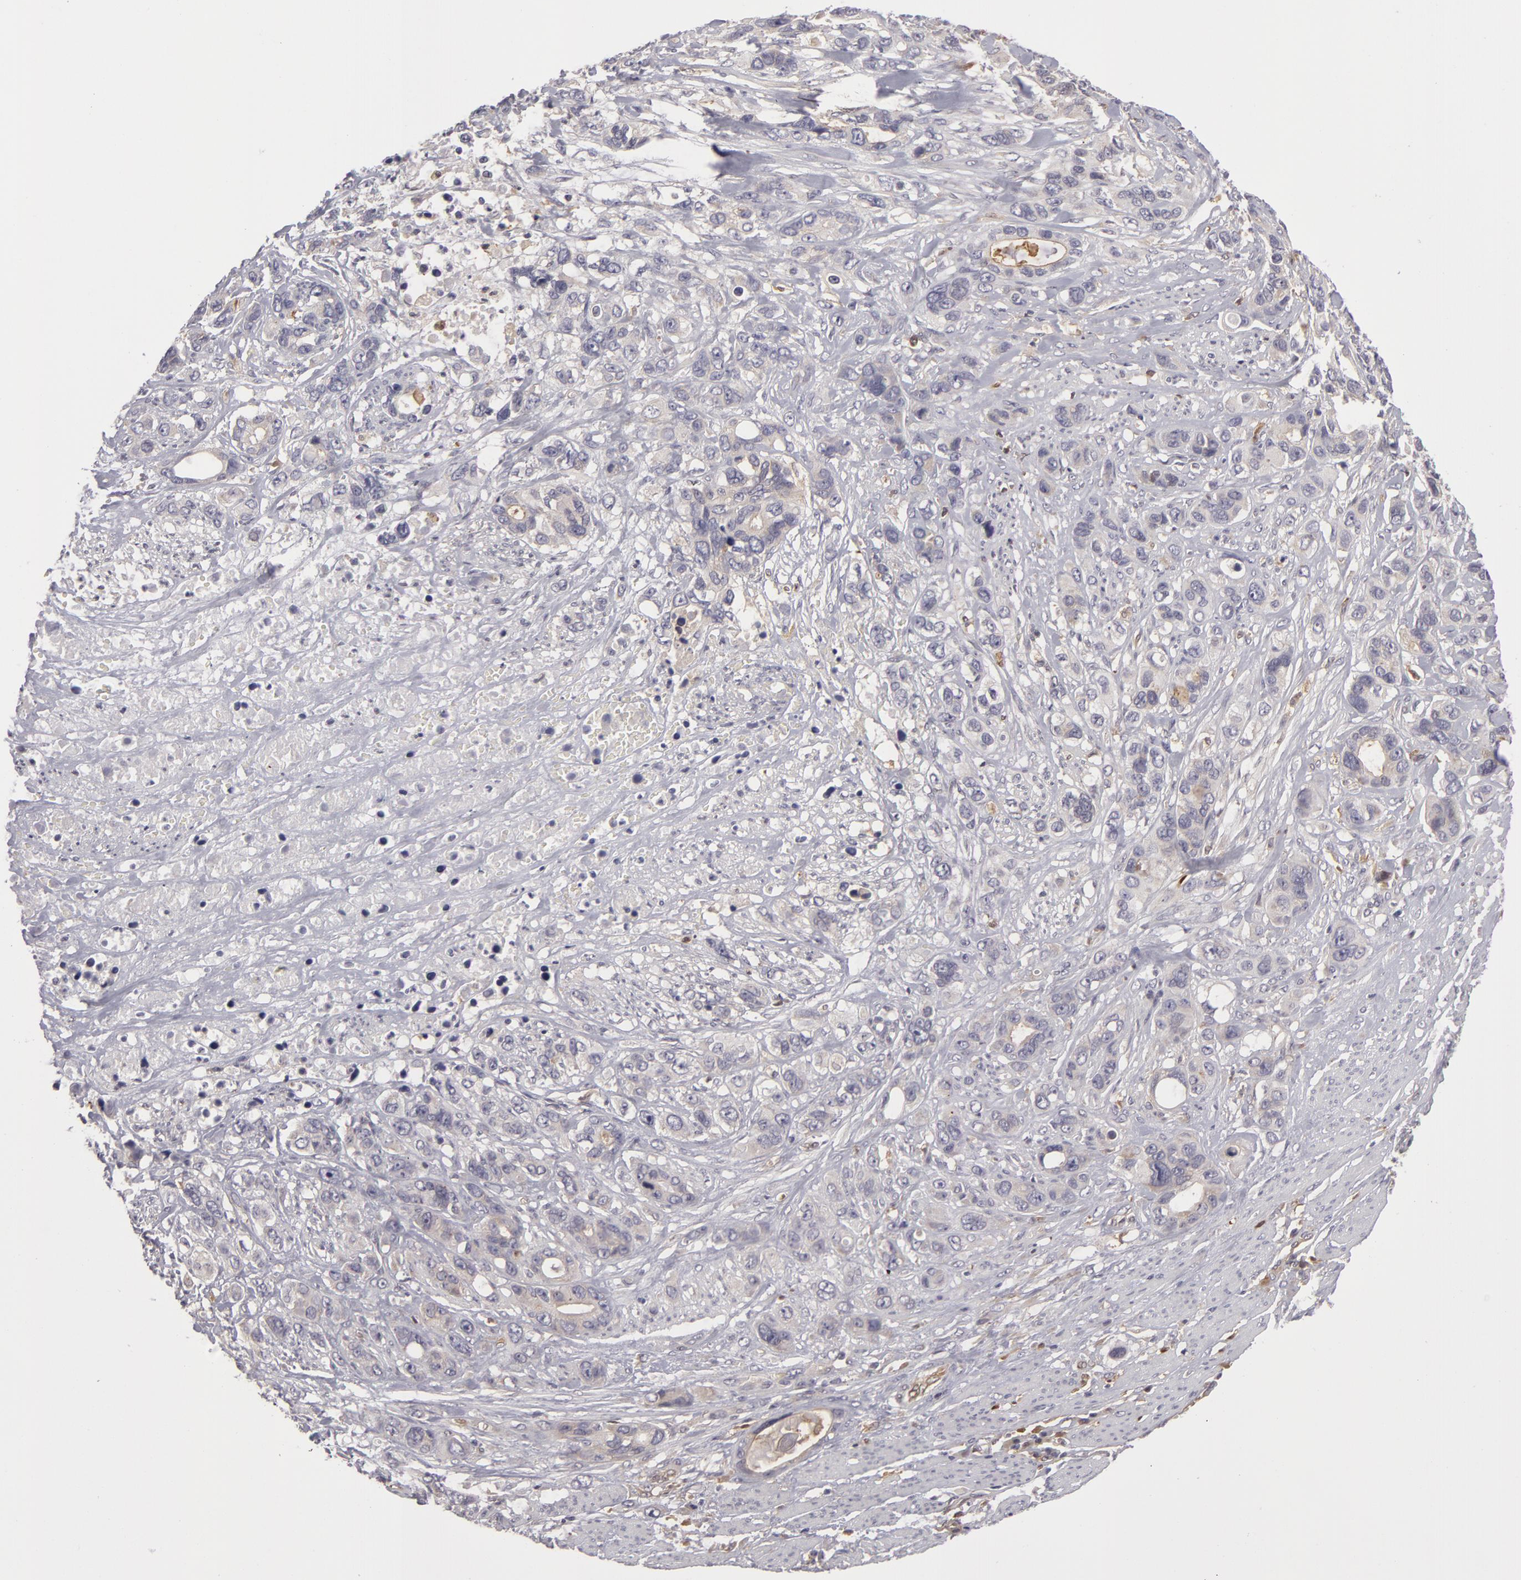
{"staining": {"intensity": "negative", "quantity": "none", "location": "none"}, "tissue": "stomach cancer", "cell_type": "Tumor cells", "image_type": "cancer", "snomed": [{"axis": "morphology", "description": "Adenocarcinoma, NOS"}, {"axis": "topography", "description": "Stomach, upper"}], "caption": "Stomach adenocarcinoma stained for a protein using immunohistochemistry (IHC) demonstrates no expression tumor cells.", "gene": "ZNF229", "patient": {"sex": "male", "age": 47}}